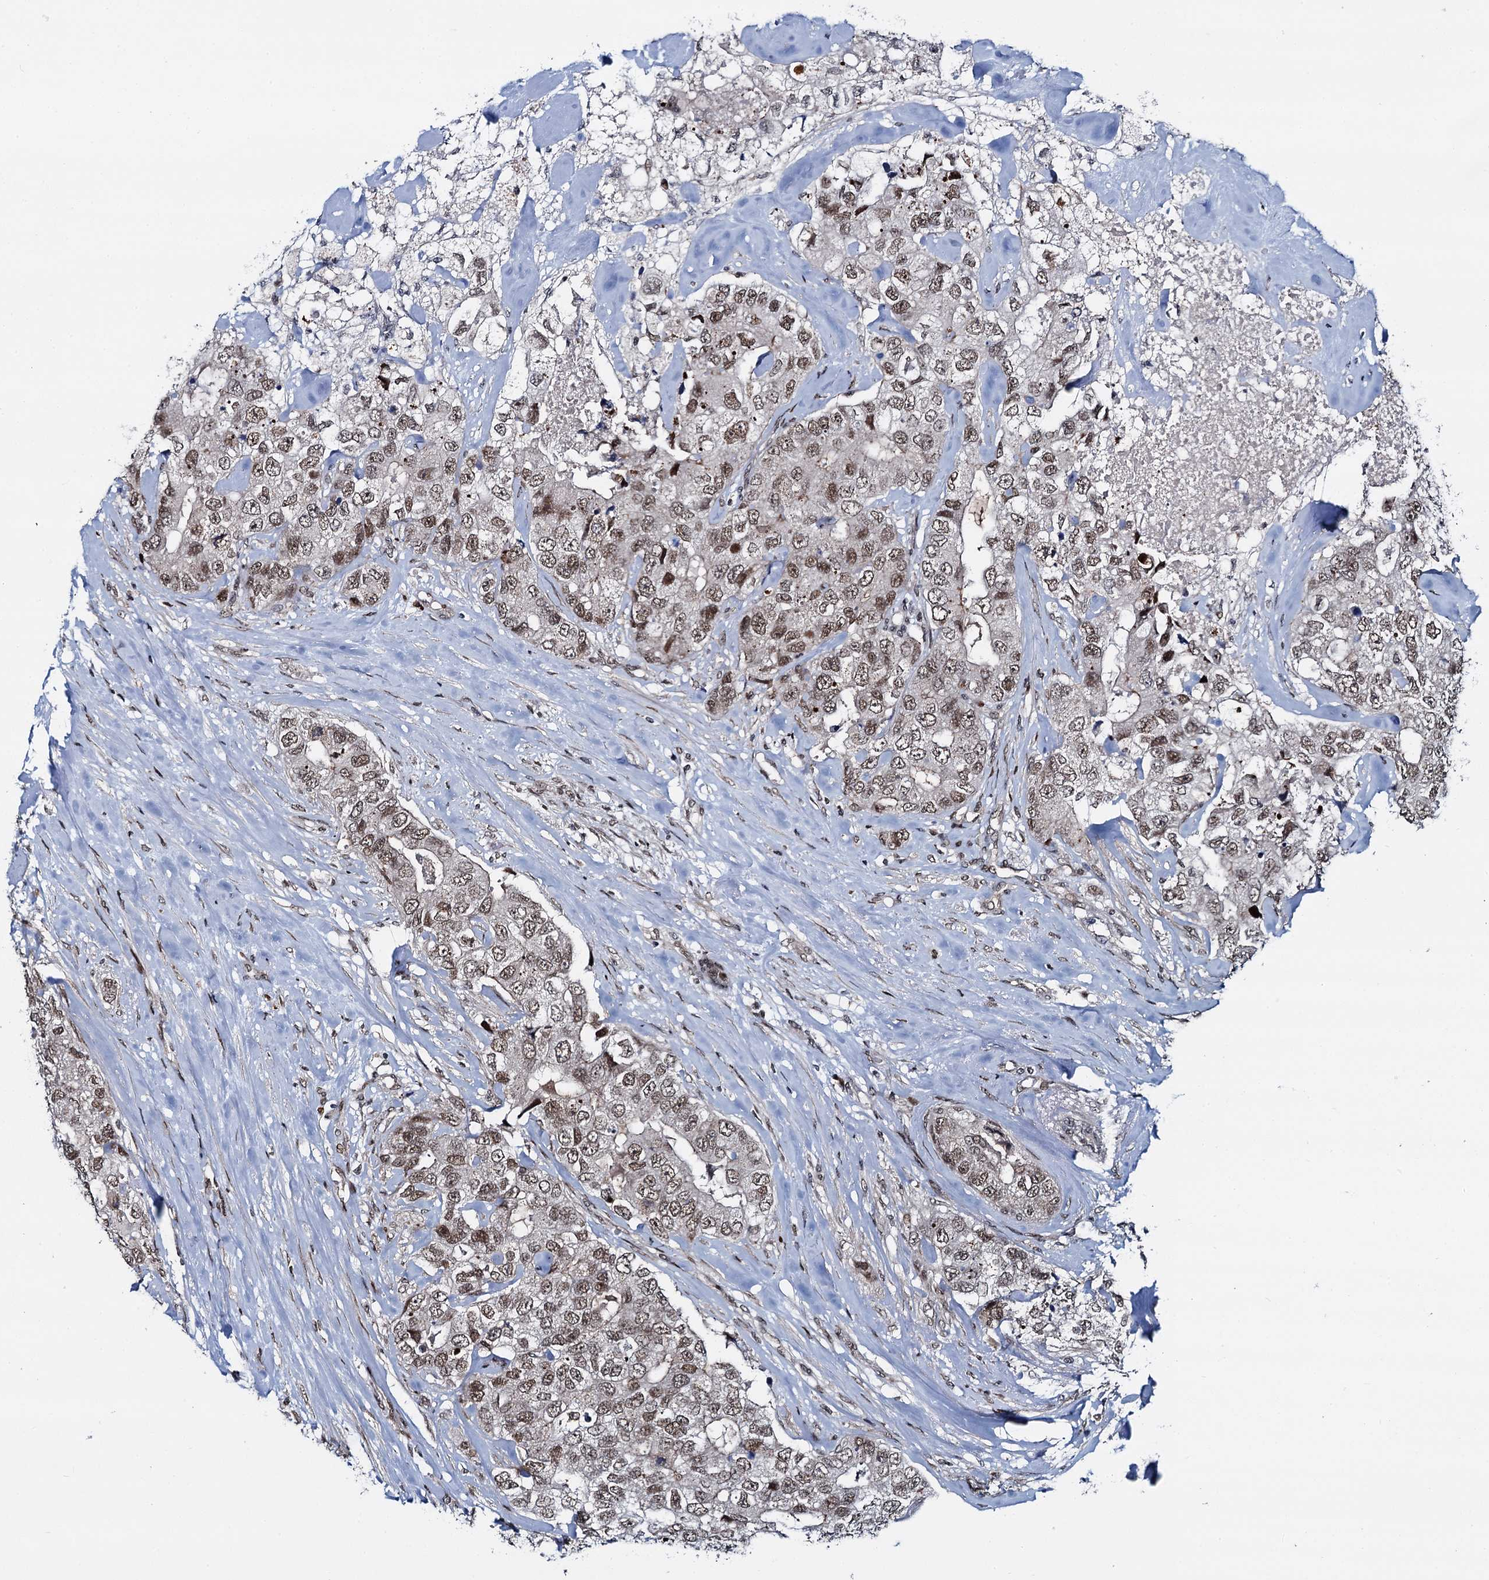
{"staining": {"intensity": "moderate", "quantity": ">75%", "location": "nuclear"}, "tissue": "breast cancer", "cell_type": "Tumor cells", "image_type": "cancer", "snomed": [{"axis": "morphology", "description": "Duct carcinoma"}, {"axis": "topography", "description": "Breast"}], "caption": "The immunohistochemical stain labels moderate nuclear staining in tumor cells of intraductal carcinoma (breast) tissue. Using DAB (3,3'-diaminobenzidine) (brown) and hematoxylin (blue) stains, captured at high magnification using brightfield microscopy.", "gene": "RUFY2", "patient": {"sex": "female", "age": 62}}